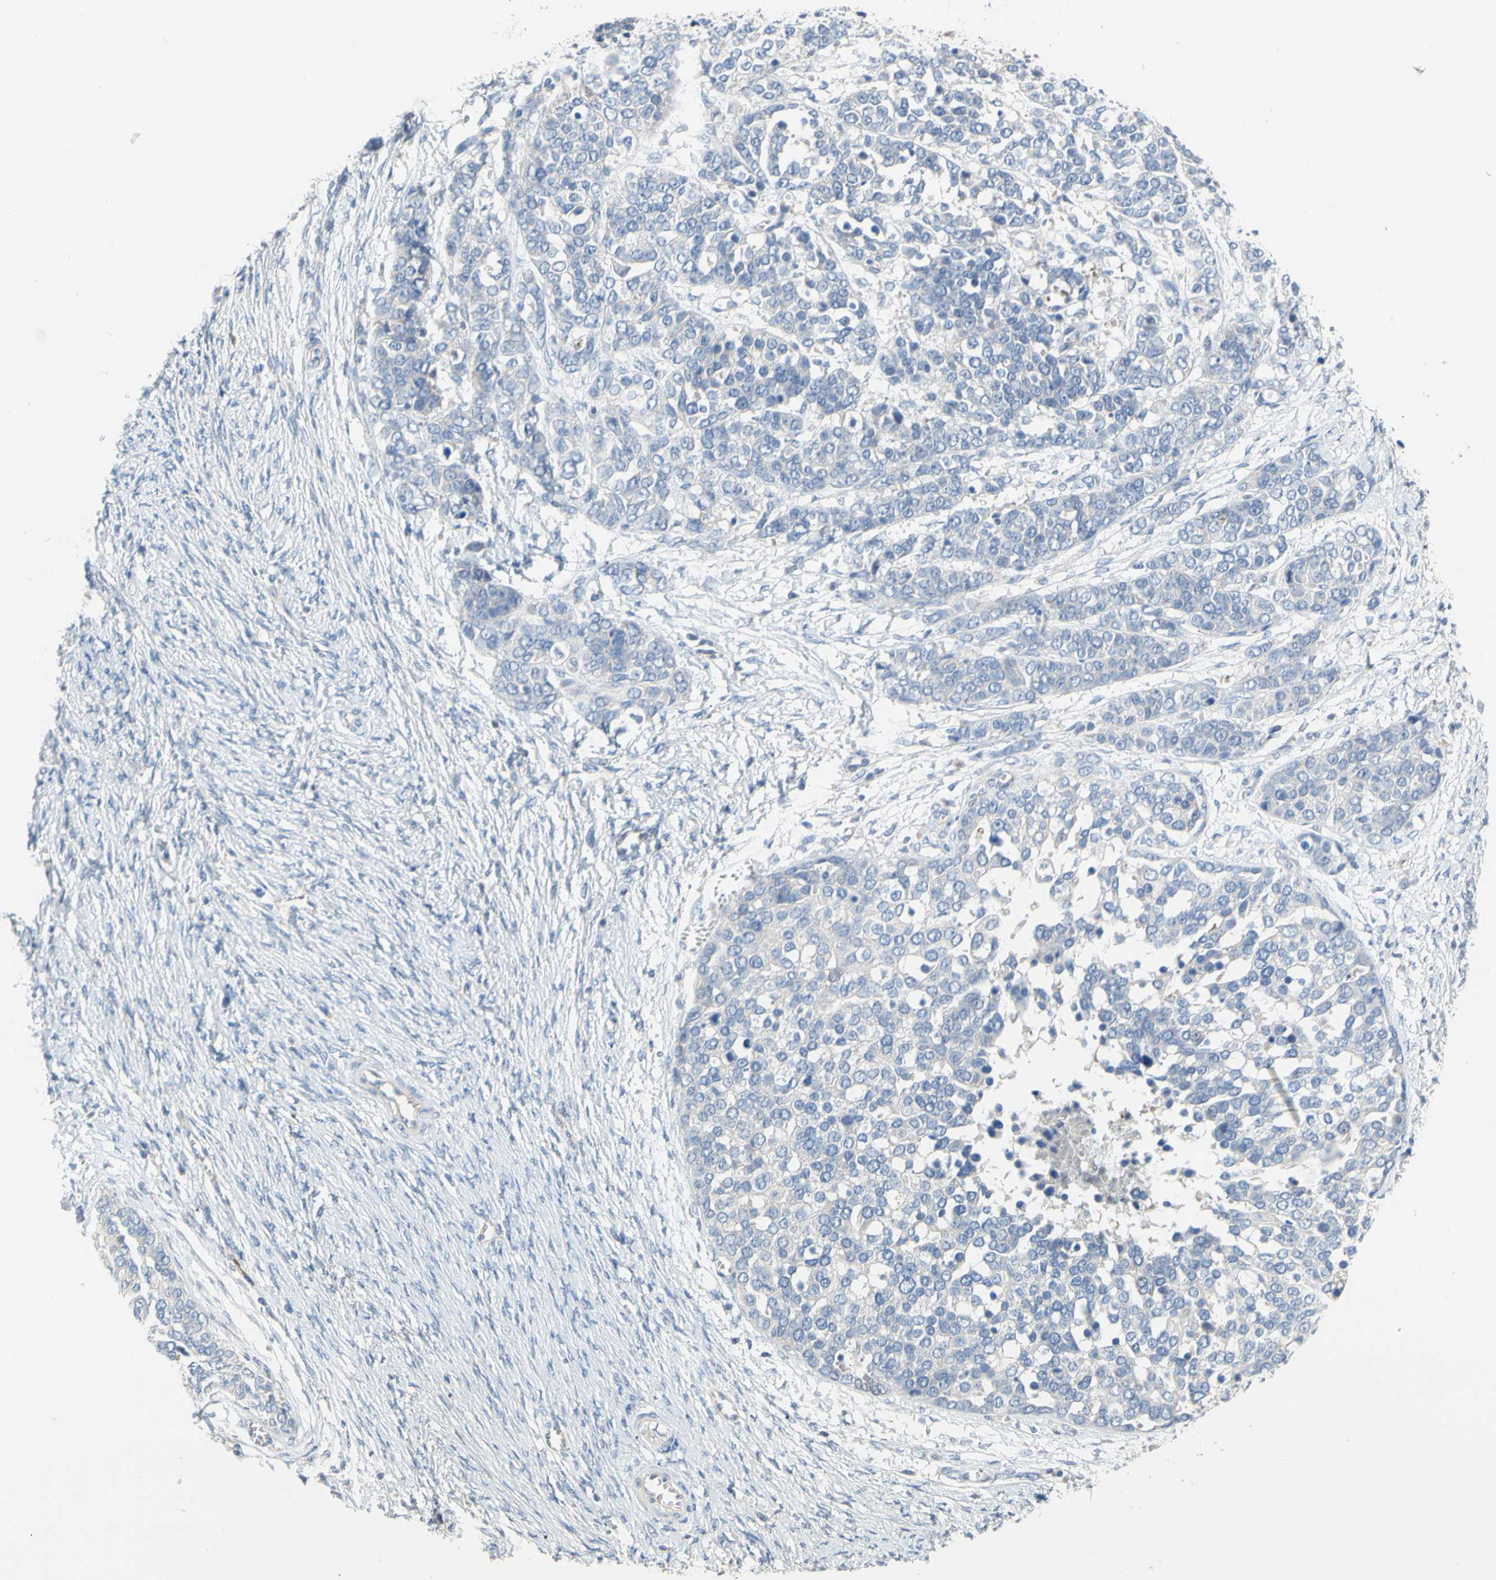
{"staining": {"intensity": "negative", "quantity": "none", "location": "none"}, "tissue": "ovarian cancer", "cell_type": "Tumor cells", "image_type": "cancer", "snomed": [{"axis": "morphology", "description": "Cystadenocarcinoma, serous, NOS"}, {"axis": "topography", "description": "Ovary"}], "caption": "Tumor cells show no significant expression in serous cystadenocarcinoma (ovarian).", "gene": "CCM2L", "patient": {"sex": "female", "age": 44}}